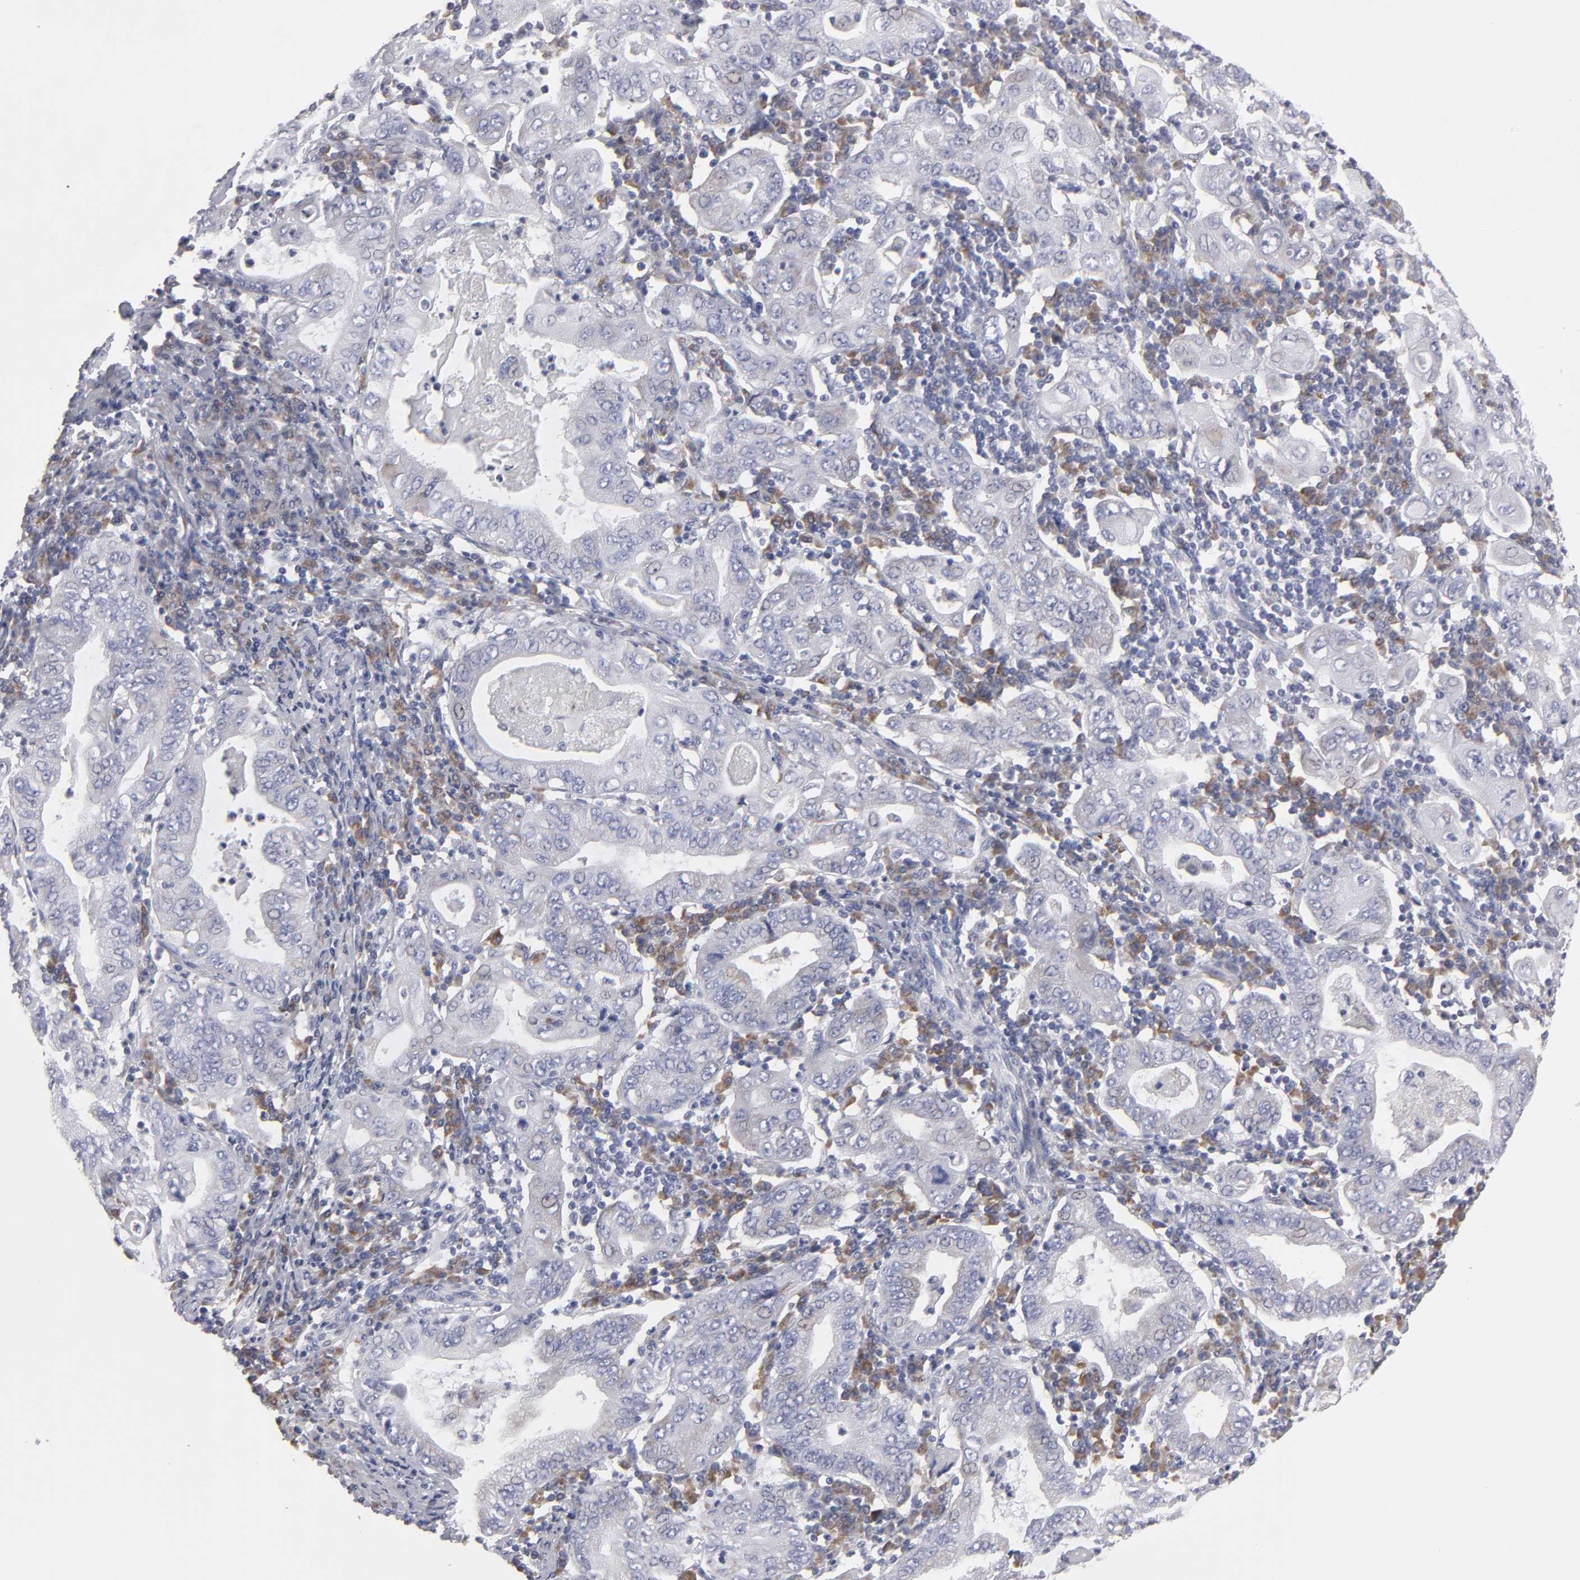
{"staining": {"intensity": "negative", "quantity": "none", "location": "none"}, "tissue": "stomach cancer", "cell_type": "Tumor cells", "image_type": "cancer", "snomed": [{"axis": "morphology", "description": "Normal tissue, NOS"}, {"axis": "morphology", "description": "Adenocarcinoma, NOS"}, {"axis": "topography", "description": "Esophagus"}, {"axis": "topography", "description": "Stomach, upper"}, {"axis": "topography", "description": "Peripheral nerve tissue"}], "caption": "The image reveals no staining of tumor cells in stomach adenocarcinoma.", "gene": "CCDC80", "patient": {"sex": "male", "age": 62}}